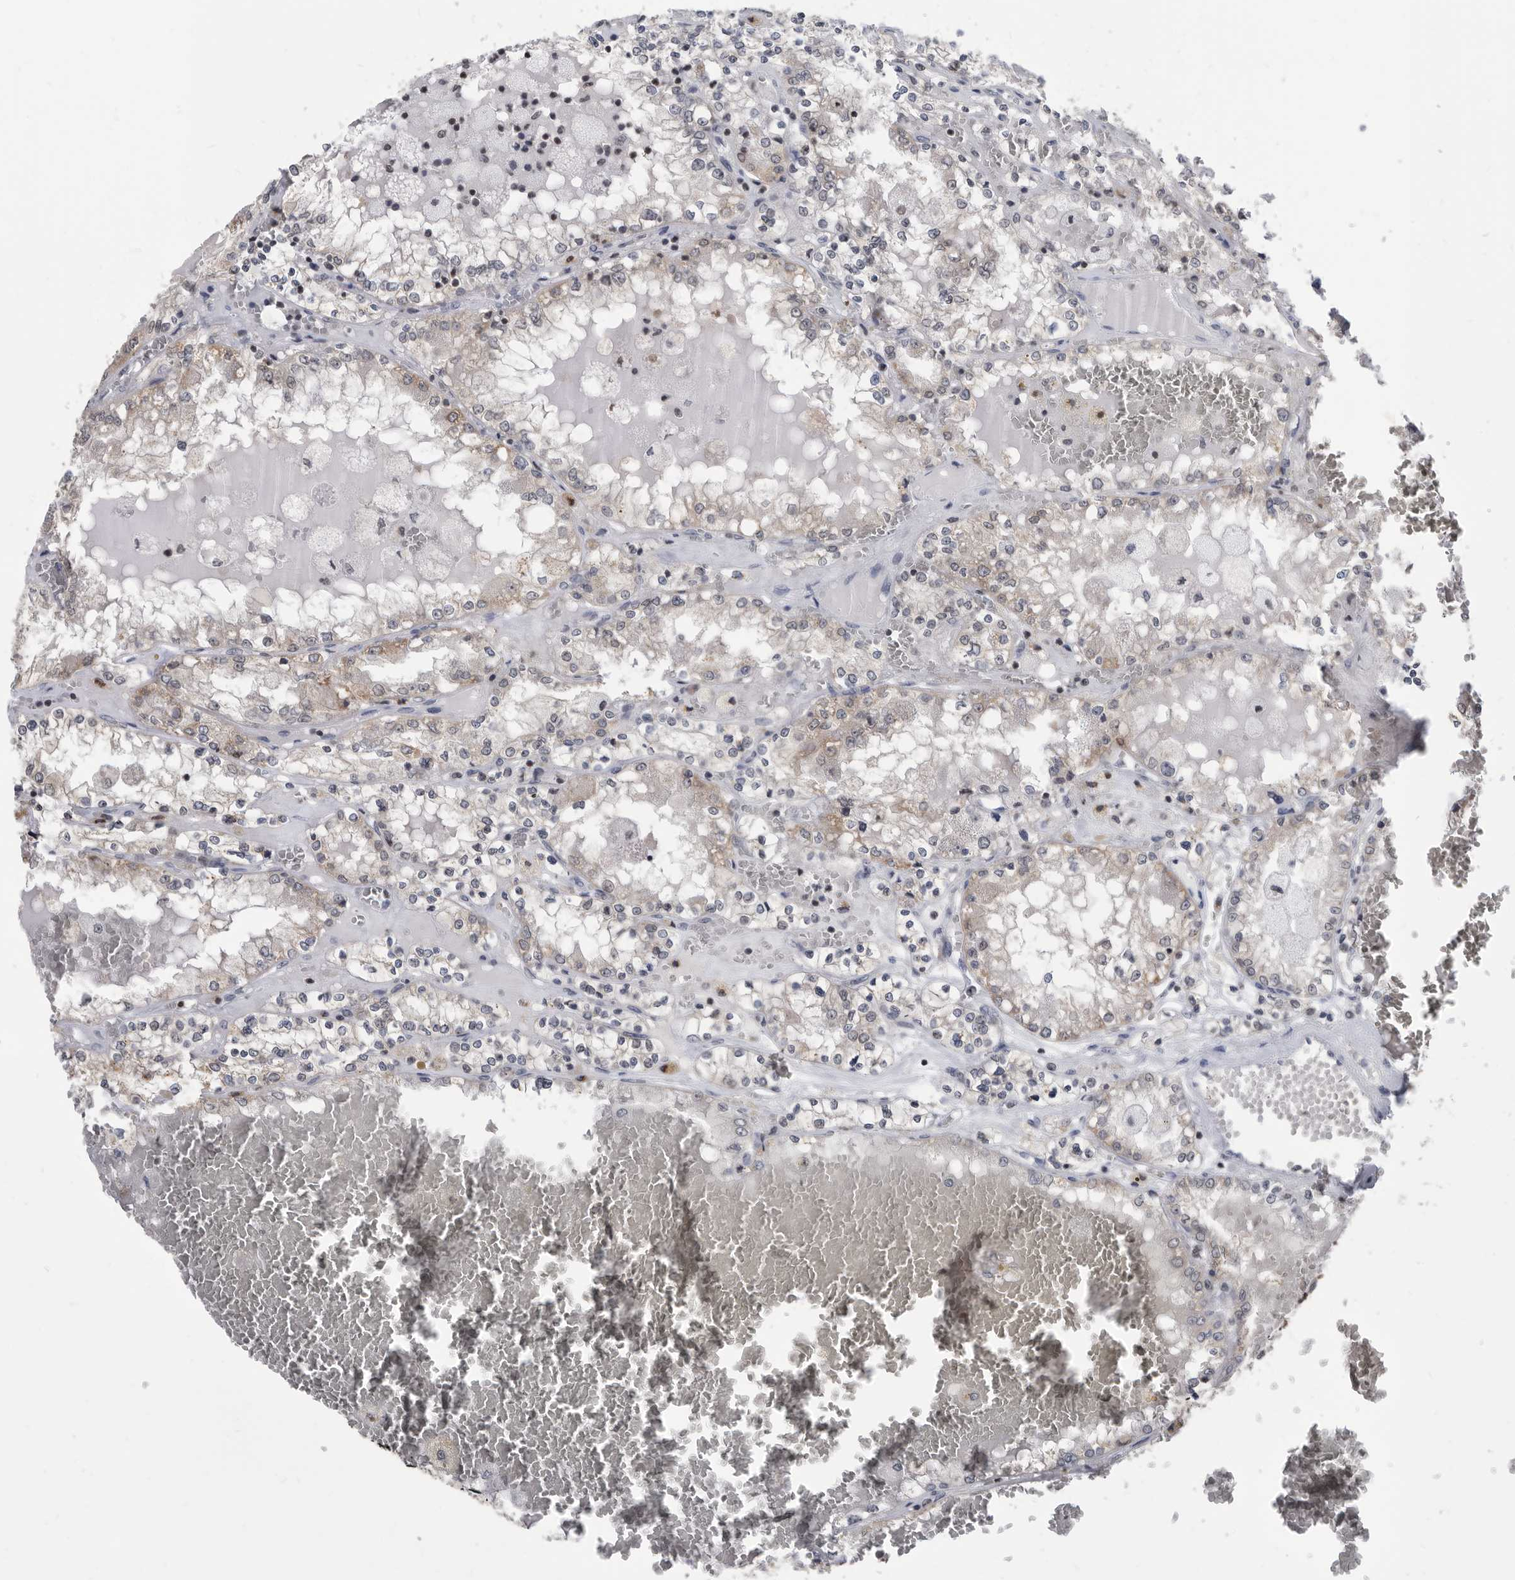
{"staining": {"intensity": "weak", "quantity": "<25%", "location": "cytoplasmic/membranous"}, "tissue": "renal cancer", "cell_type": "Tumor cells", "image_type": "cancer", "snomed": [{"axis": "morphology", "description": "Adenocarcinoma, NOS"}, {"axis": "topography", "description": "Kidney"}], "caption": "Immunohistochemical staining of human renal cancer (adenocarcinoma) shows no significant positivity in tumor cells.", "gene": "TSTD1", "patient": {"sex": "female", "age": 56}}